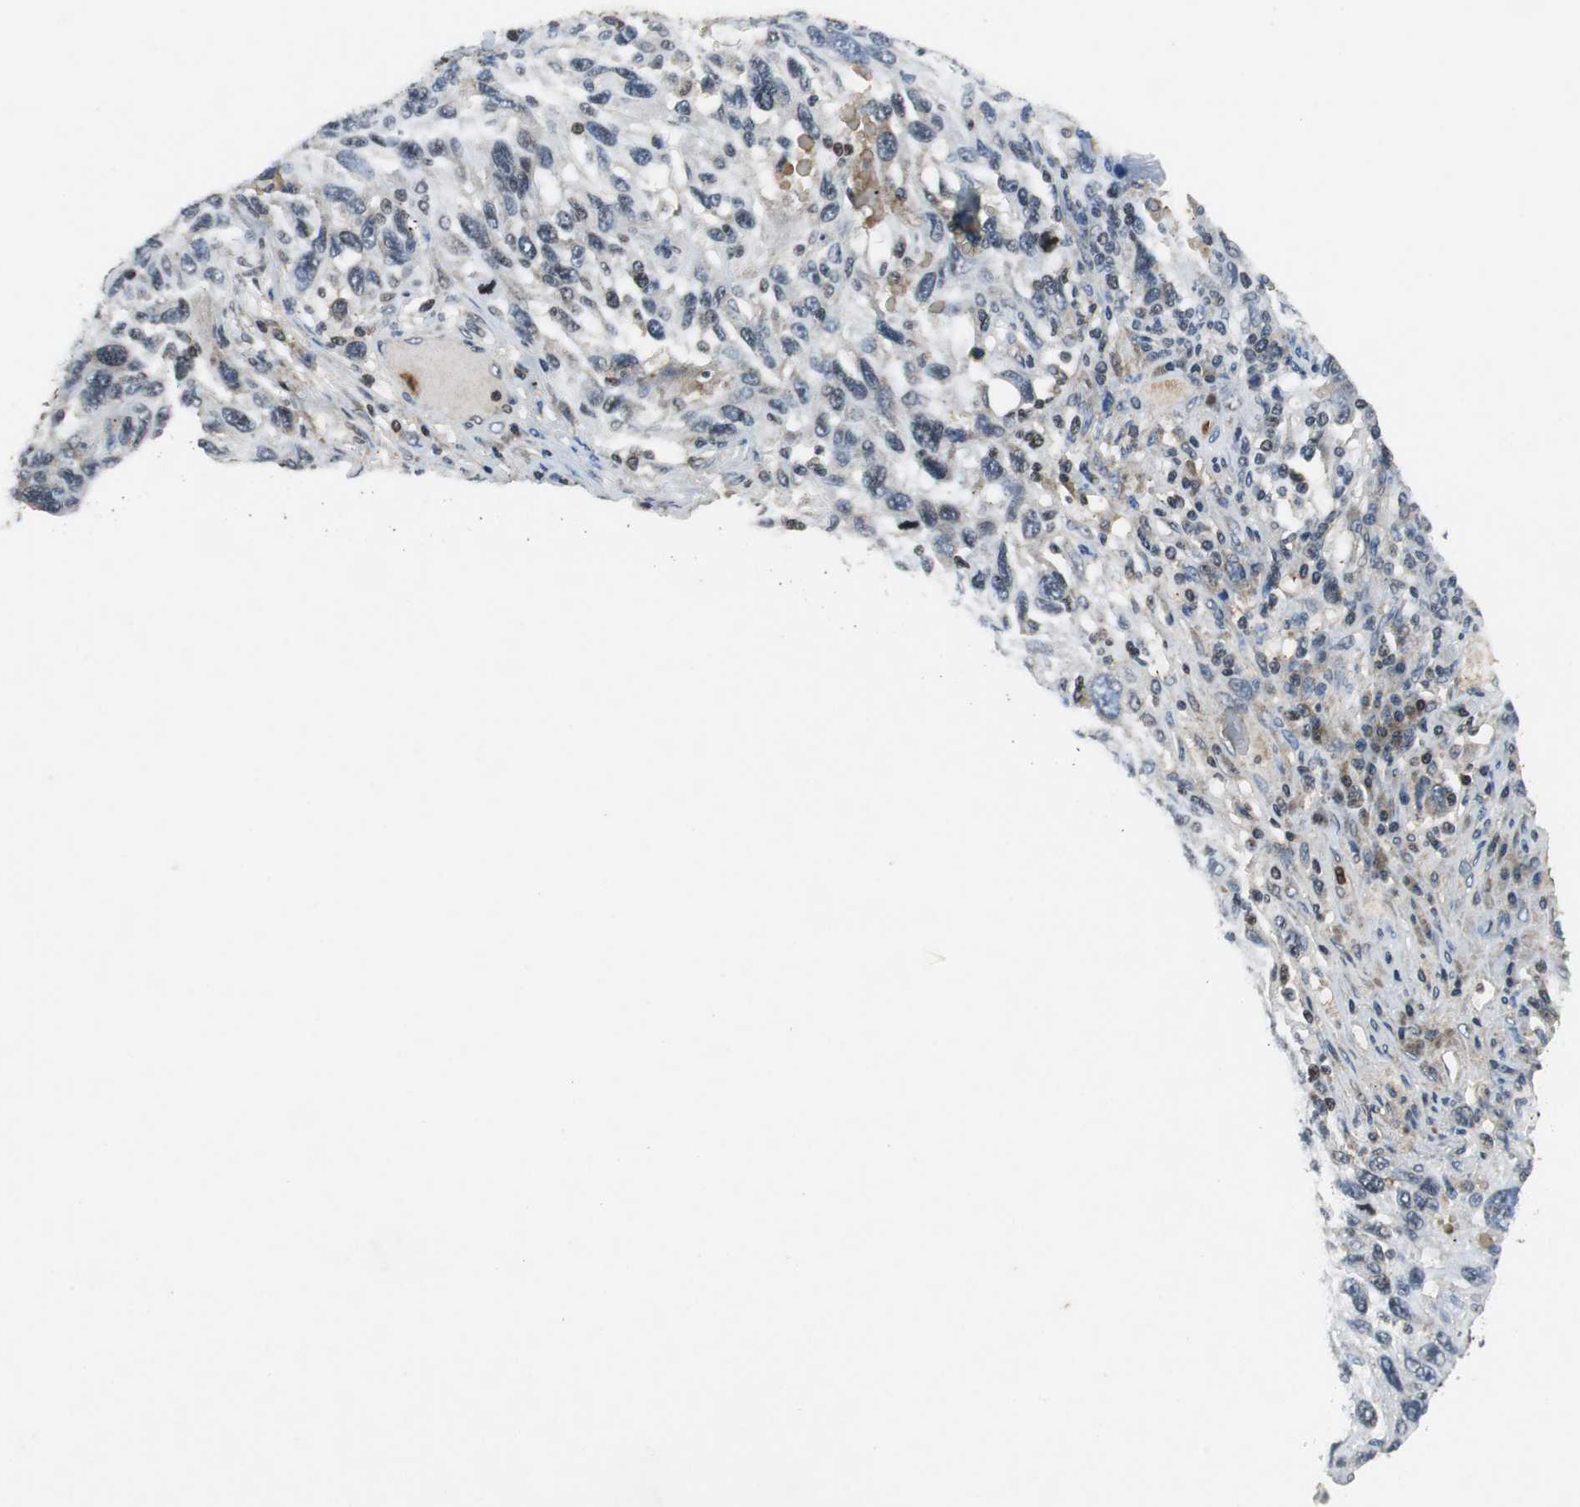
{"staining": {"intensity": "weak", "quantity": "<25%", "location": "nuclear"}, "tissue": "melanoma", "cell_type": "Tumor cells", "image_type": "cancer", "snomed": [{"axis": "morphology", "description": "Malignant melanoma, NOS"}, {"axis": "topography", "description": "Skin"}], "caption": "Photomicrograph shows no protein expression in tumor cells of melanoma tissue. (DAB IHC with hematoxylin counter stain).", "gene": "ORM1", "patient": {"sex": "male", "age": 53}}